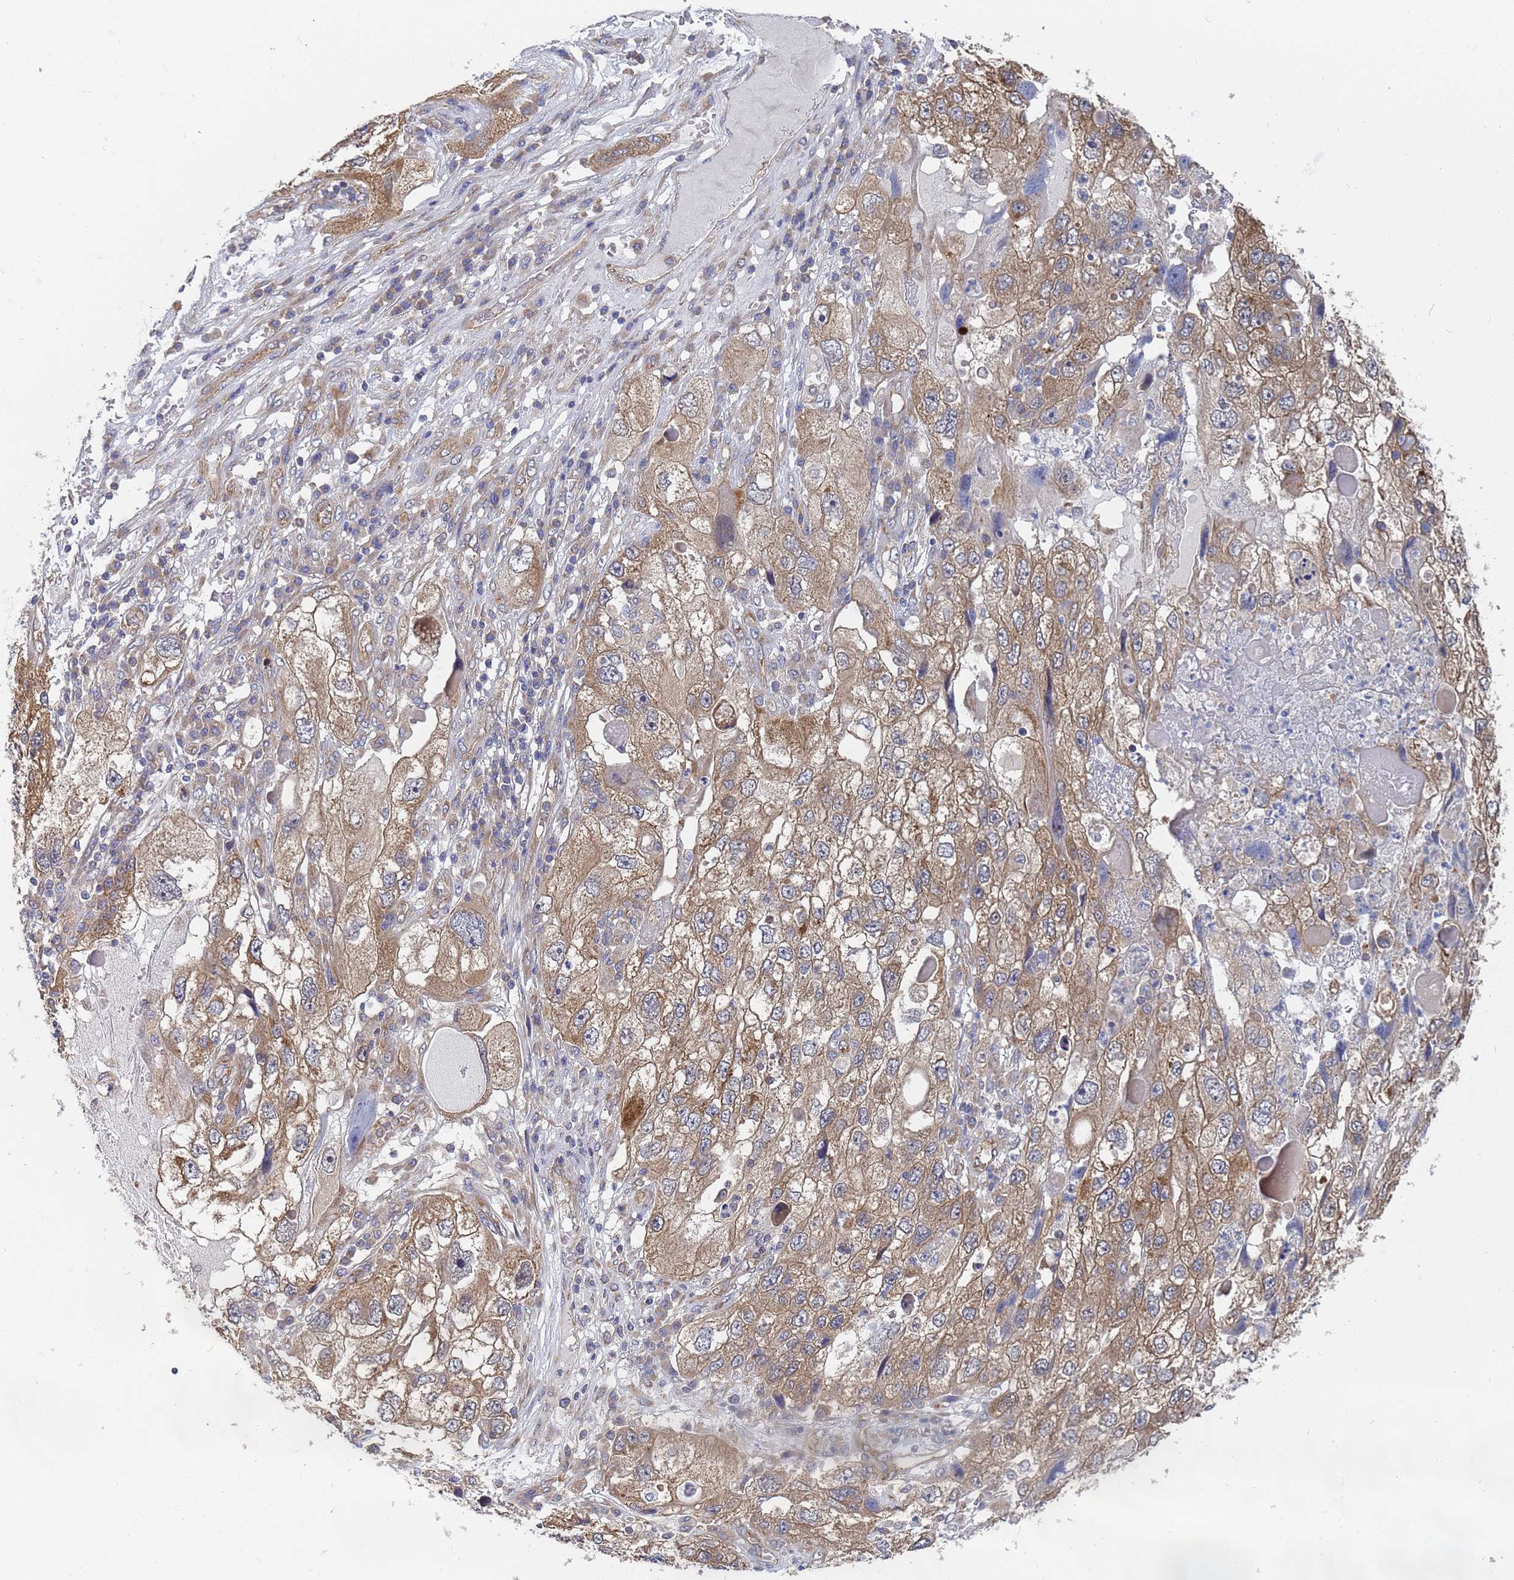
{"staining": {"intensity": "moderate", "quantity": ">75%", "location": "cytoplasmic/membranous"}, "tissue": "endometrial cancer", "cell_type": "Tumor cells", "image_type": "cancer", "snomed": [{"axis": "morphology", "description": "Adenocarcinoma, NOS"}, {"axis": "topography", "description": "Endometrium"}], "caption": "Human adenocarcinoma (endometrial) stained for a protein (brown) exhibits moderate cytoplasmic/membranous positive expression in approximately >75% of tumor cells.", "gene": "ALS2CL", "patient": {"sex": "female", "age": 49}}